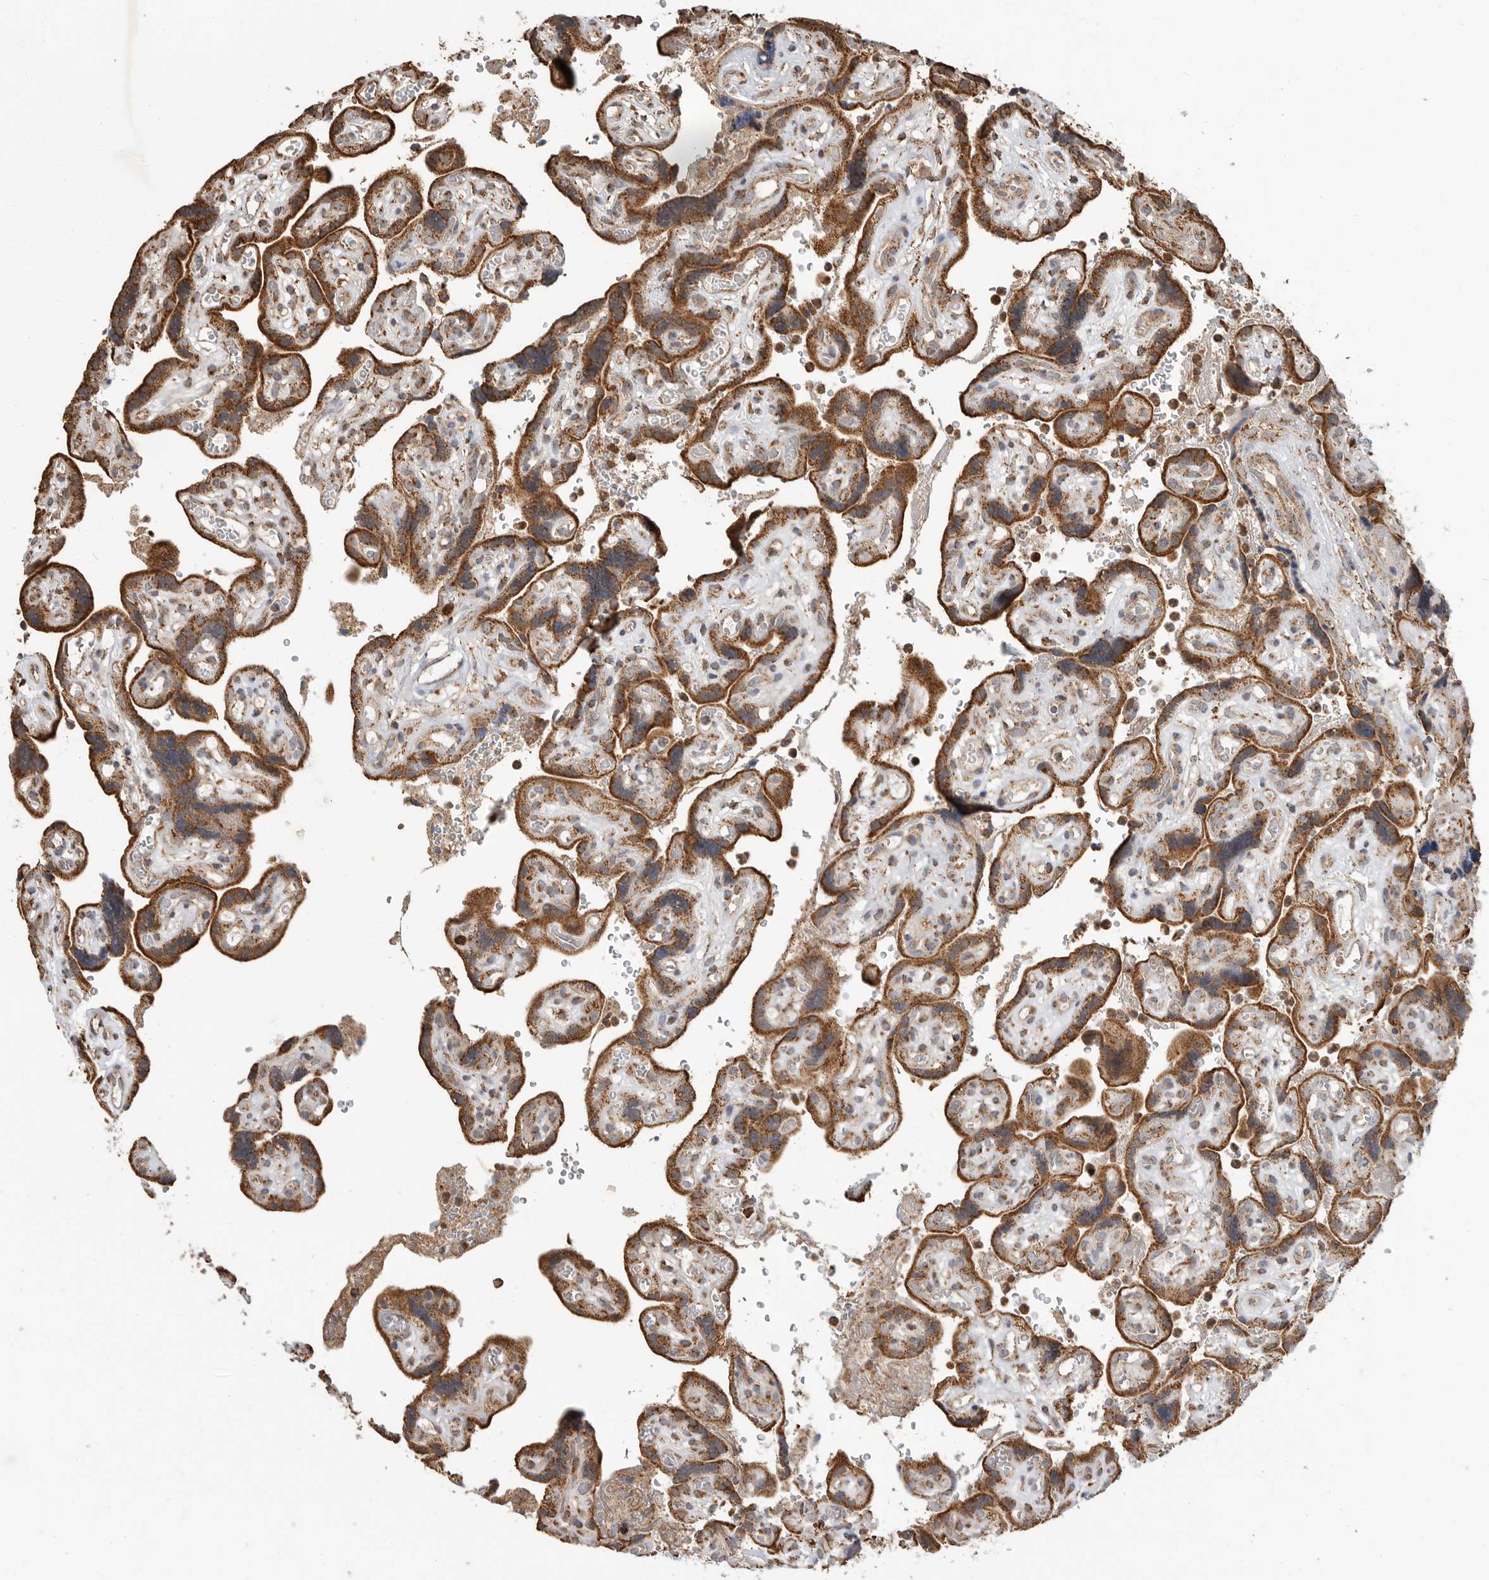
{"staining": {"intensity": "moderate", "quantity": ">75%", "location": "cytoplasmic/membranous"}, "tissue": "placenta", "cell_type": "Decidual cells", "image_type": "normal", "snomed": [{"axis": "morphology", "description": "Normal tissue, NOS"}, {"axis": "topography", "description": "Placenta"}], "caption": "Protein expression analysis of unremarkable placenta displays moderate cytoplasmic/membranous staining in about >75% of decidual cells. (DAB = brown stain, brightfield microscopy at high magnification).", "gene": "GCNT2", "patient": {"sex": "female", "age": 30}}